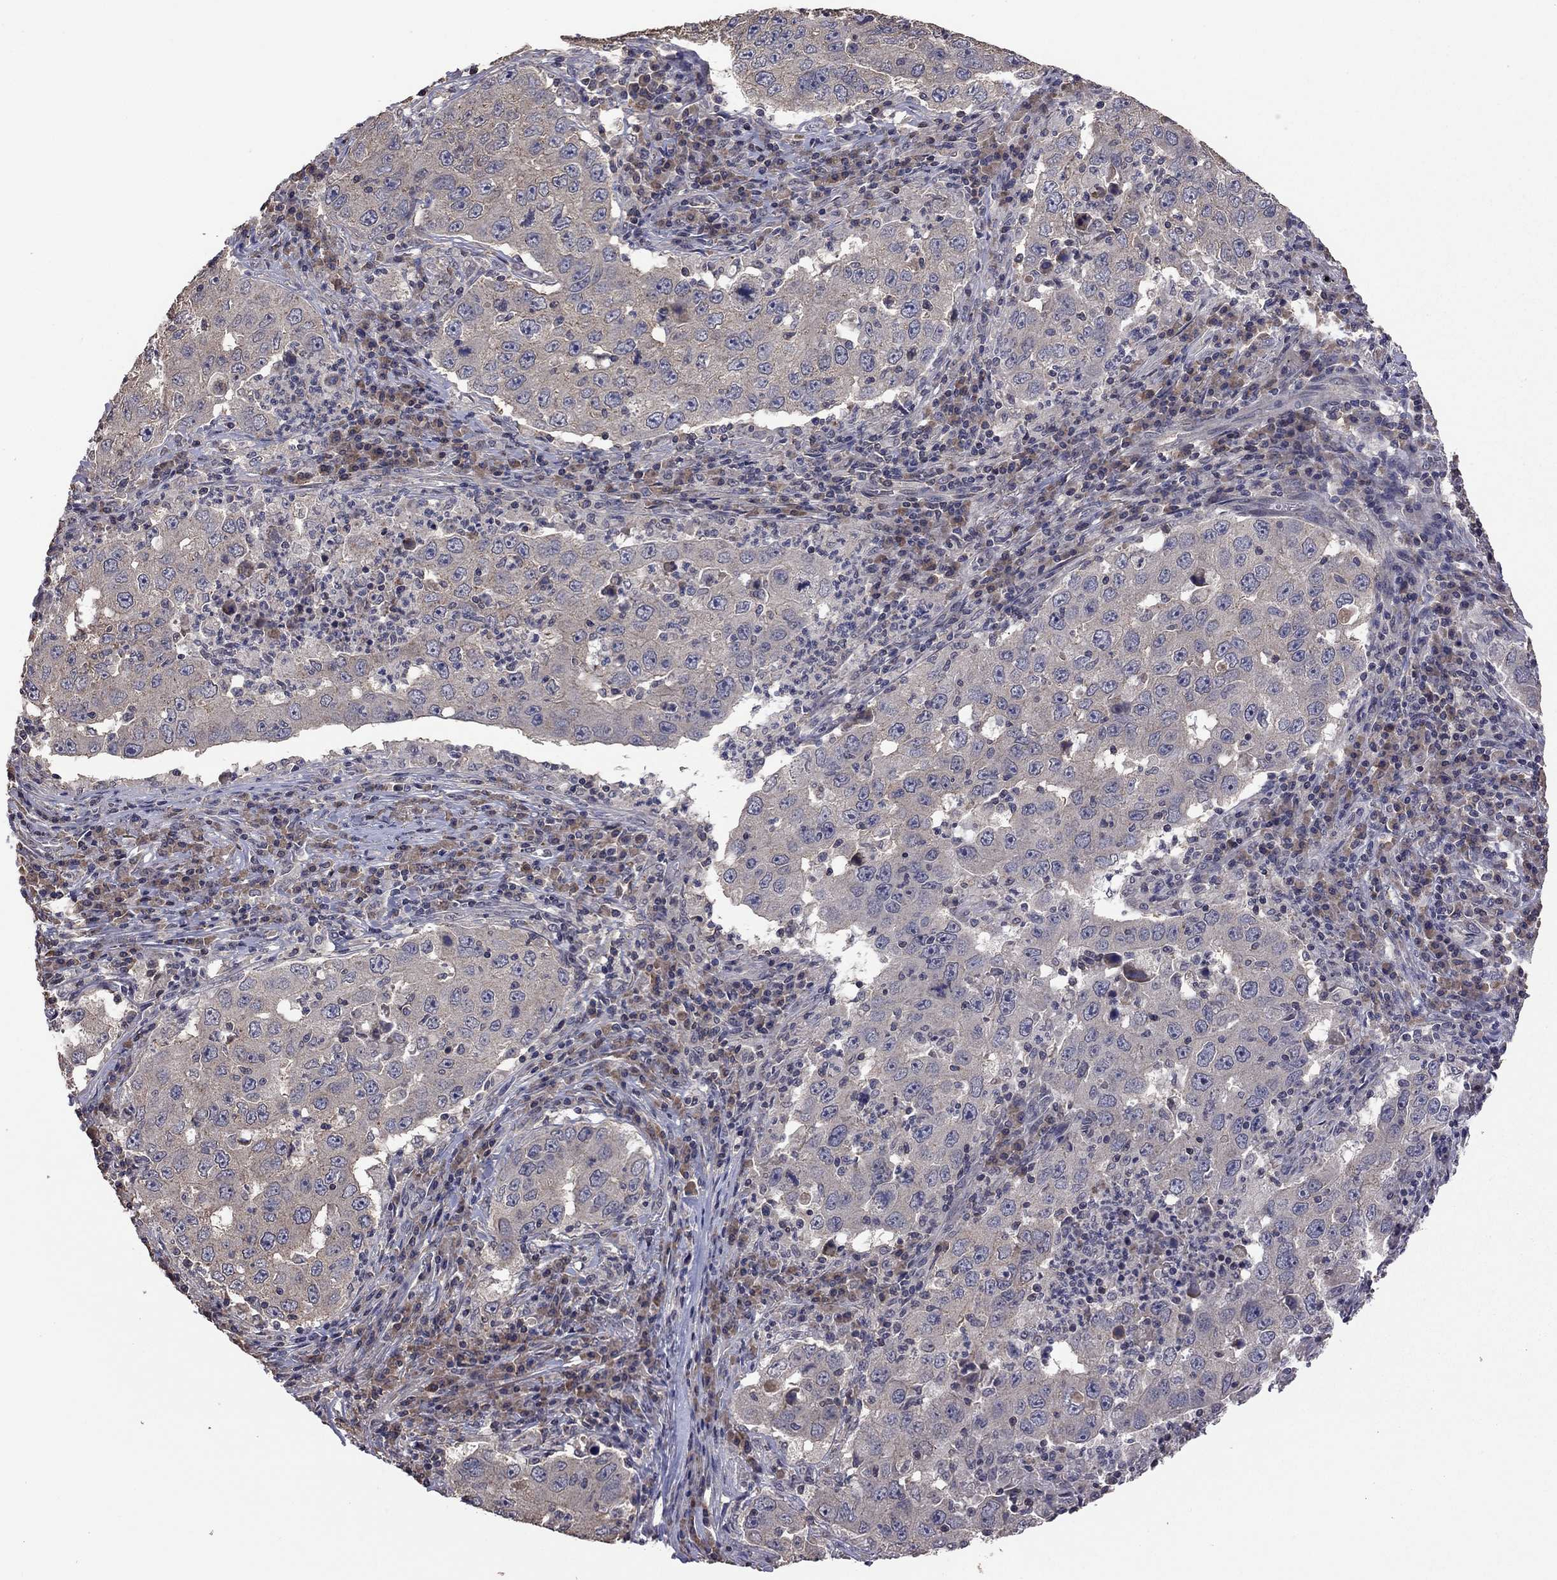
{"staining": {"intensity": "weak", "quantity": "<25%", "location": "cytoplasmic/membranous"}, "tissue": "lung cancer", "cell_type": "Tumor cells", "image_type": "cancer", "snomed": [{"axis": "morphology", "description": "Adenocarcinoma, NOS"}, {"axis": "topography", "description": "Lung"}], "caption": "A photomicrograph of lung adenocarcinoma stained for a protein displays no brown staining in tumor cells. (DAB (3,3'-diaminobenzidine) IHC, high magnification).", "gene": "TSNARE1", "patient": {"sex": "male", "age": 73}}